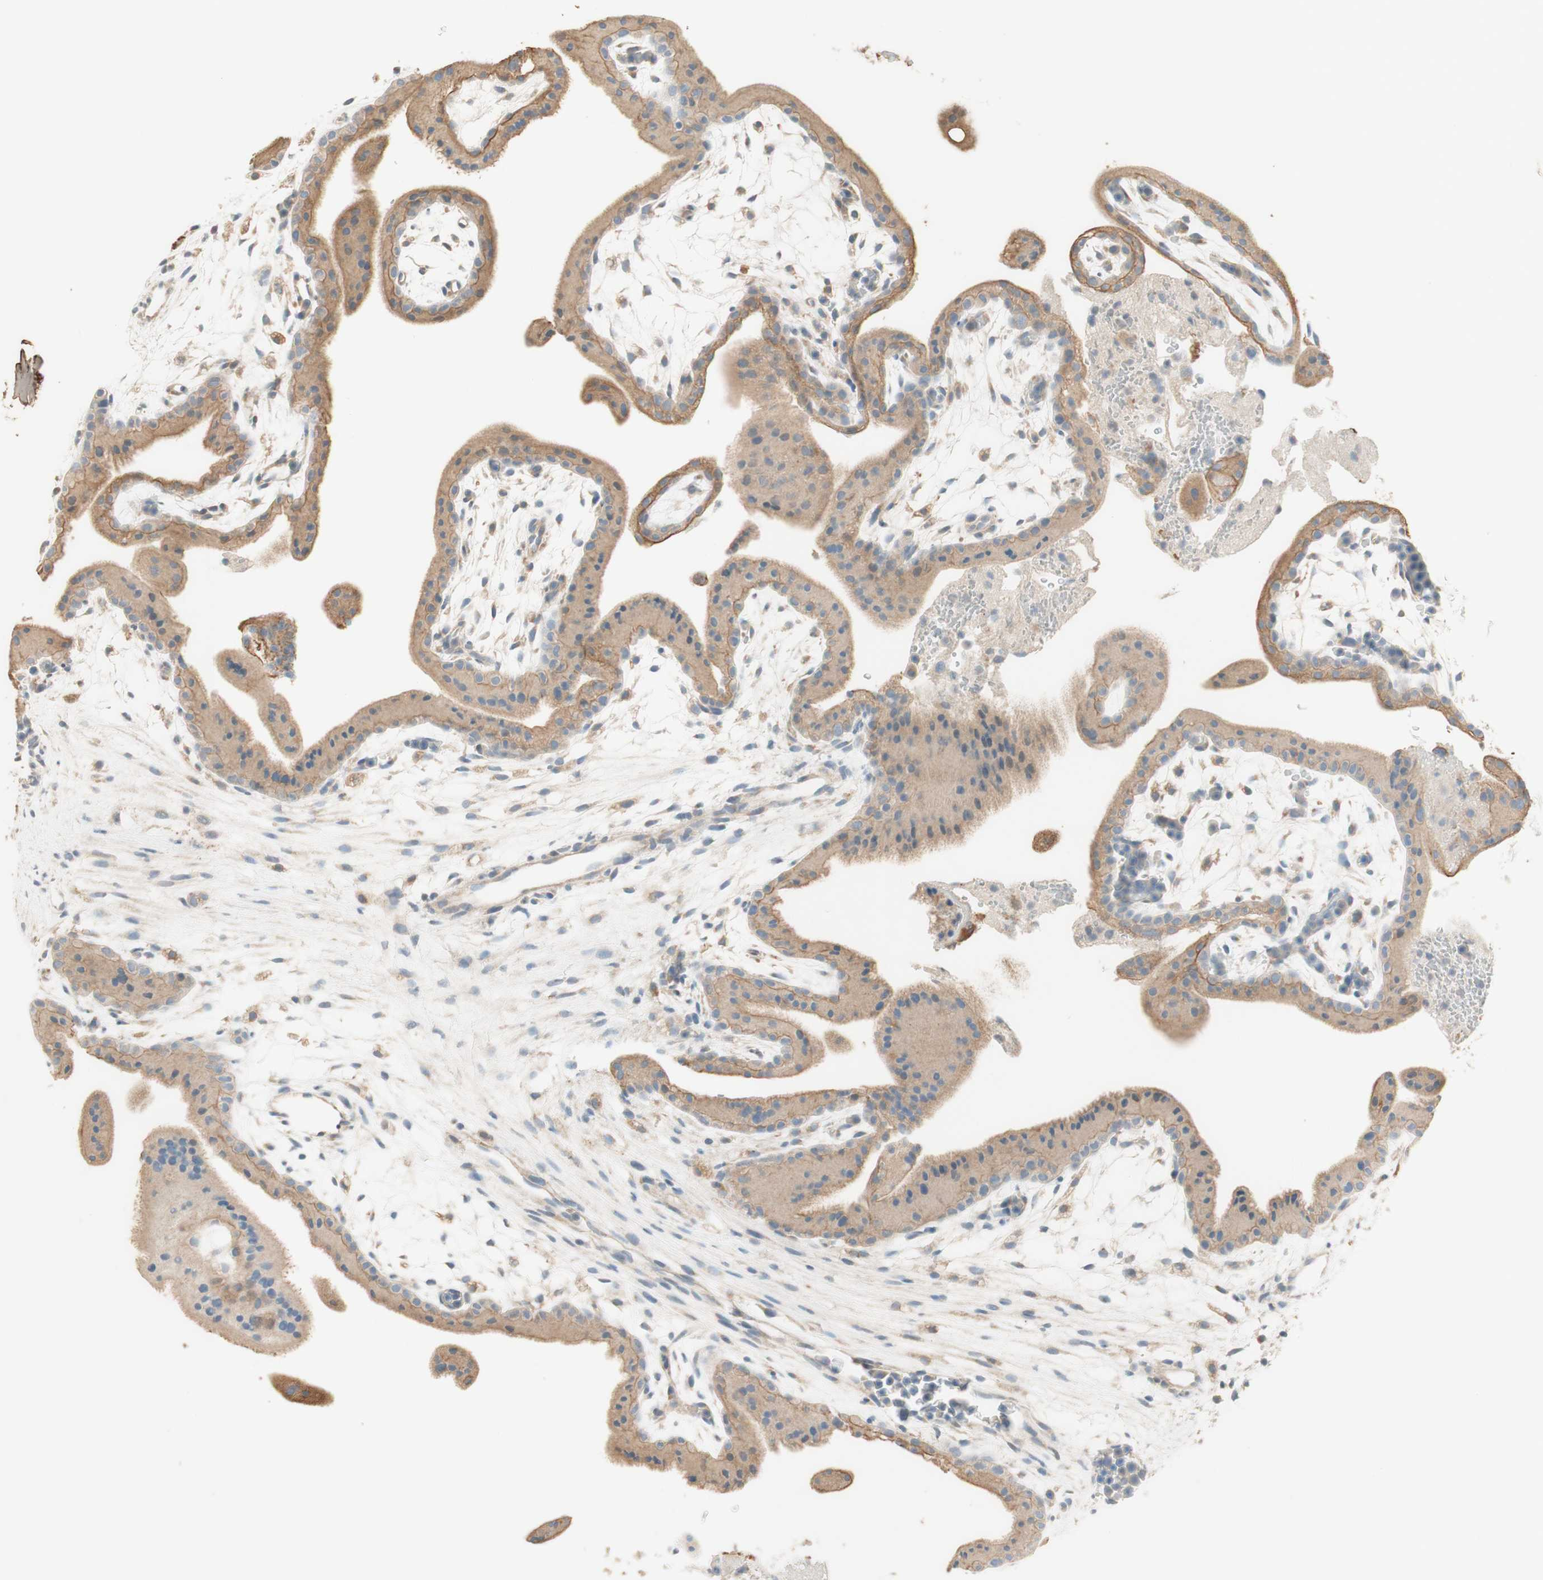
{"staining": {"intensity": "moderate", "quantity": ">75%", "location": "cytoplasmic/membranous"}, "tissue": "placenta", "cell_type": "Trophoblastic cells", "image_type": "normal", "snomed": [{"axis": "morphology", "description": "Normal tissue, NOS"}, {"axis": "topography", "description": "Placenta"}], "caption": "Immunohistochemistry (IHC) of normal human placenta shows medium levels of moderate cytoplasmic/membranous staining in approximately >75% of trophoblastic cells. (DAB (3,3'-diaminobenzidine) IHC with brightfield microscopy, high magnification).", "gene": "CLCN2", "patient": {"sex": "female", "age": 19}}